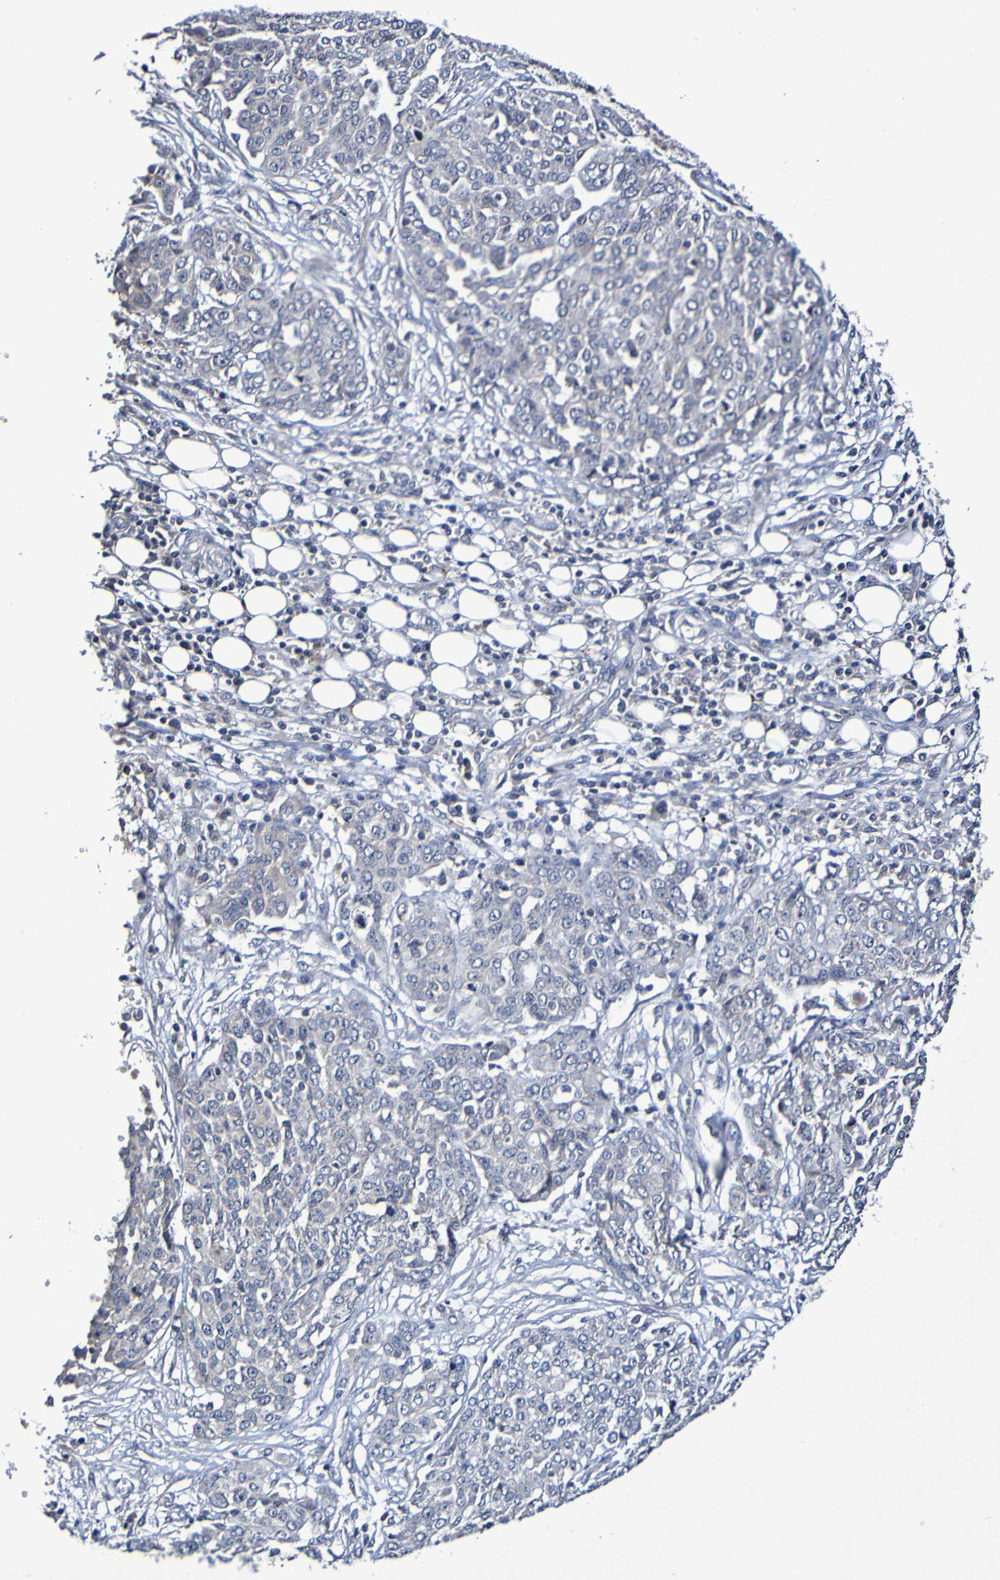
{"staining": {"intensity": "negative", "quantity": "none", "location": "none"}, "tissue": "ovarian cancer", "cell_type": "Tumor cells", "image_type": "cancer", "snomed": [{"axis": "morphology", "description": "Cystadenocarcinoma, serous, NOS"}, {"axis": "topography", "description": "Soft tissue"}, {"axis": "topography", "description": "Ovary"}], "caption": "Tumor cells show no significant positivity in ovarian serous cystadenocarcinoma.", "gene": "PTP4A2", "patient": {"sex": "female", "age": 57}}